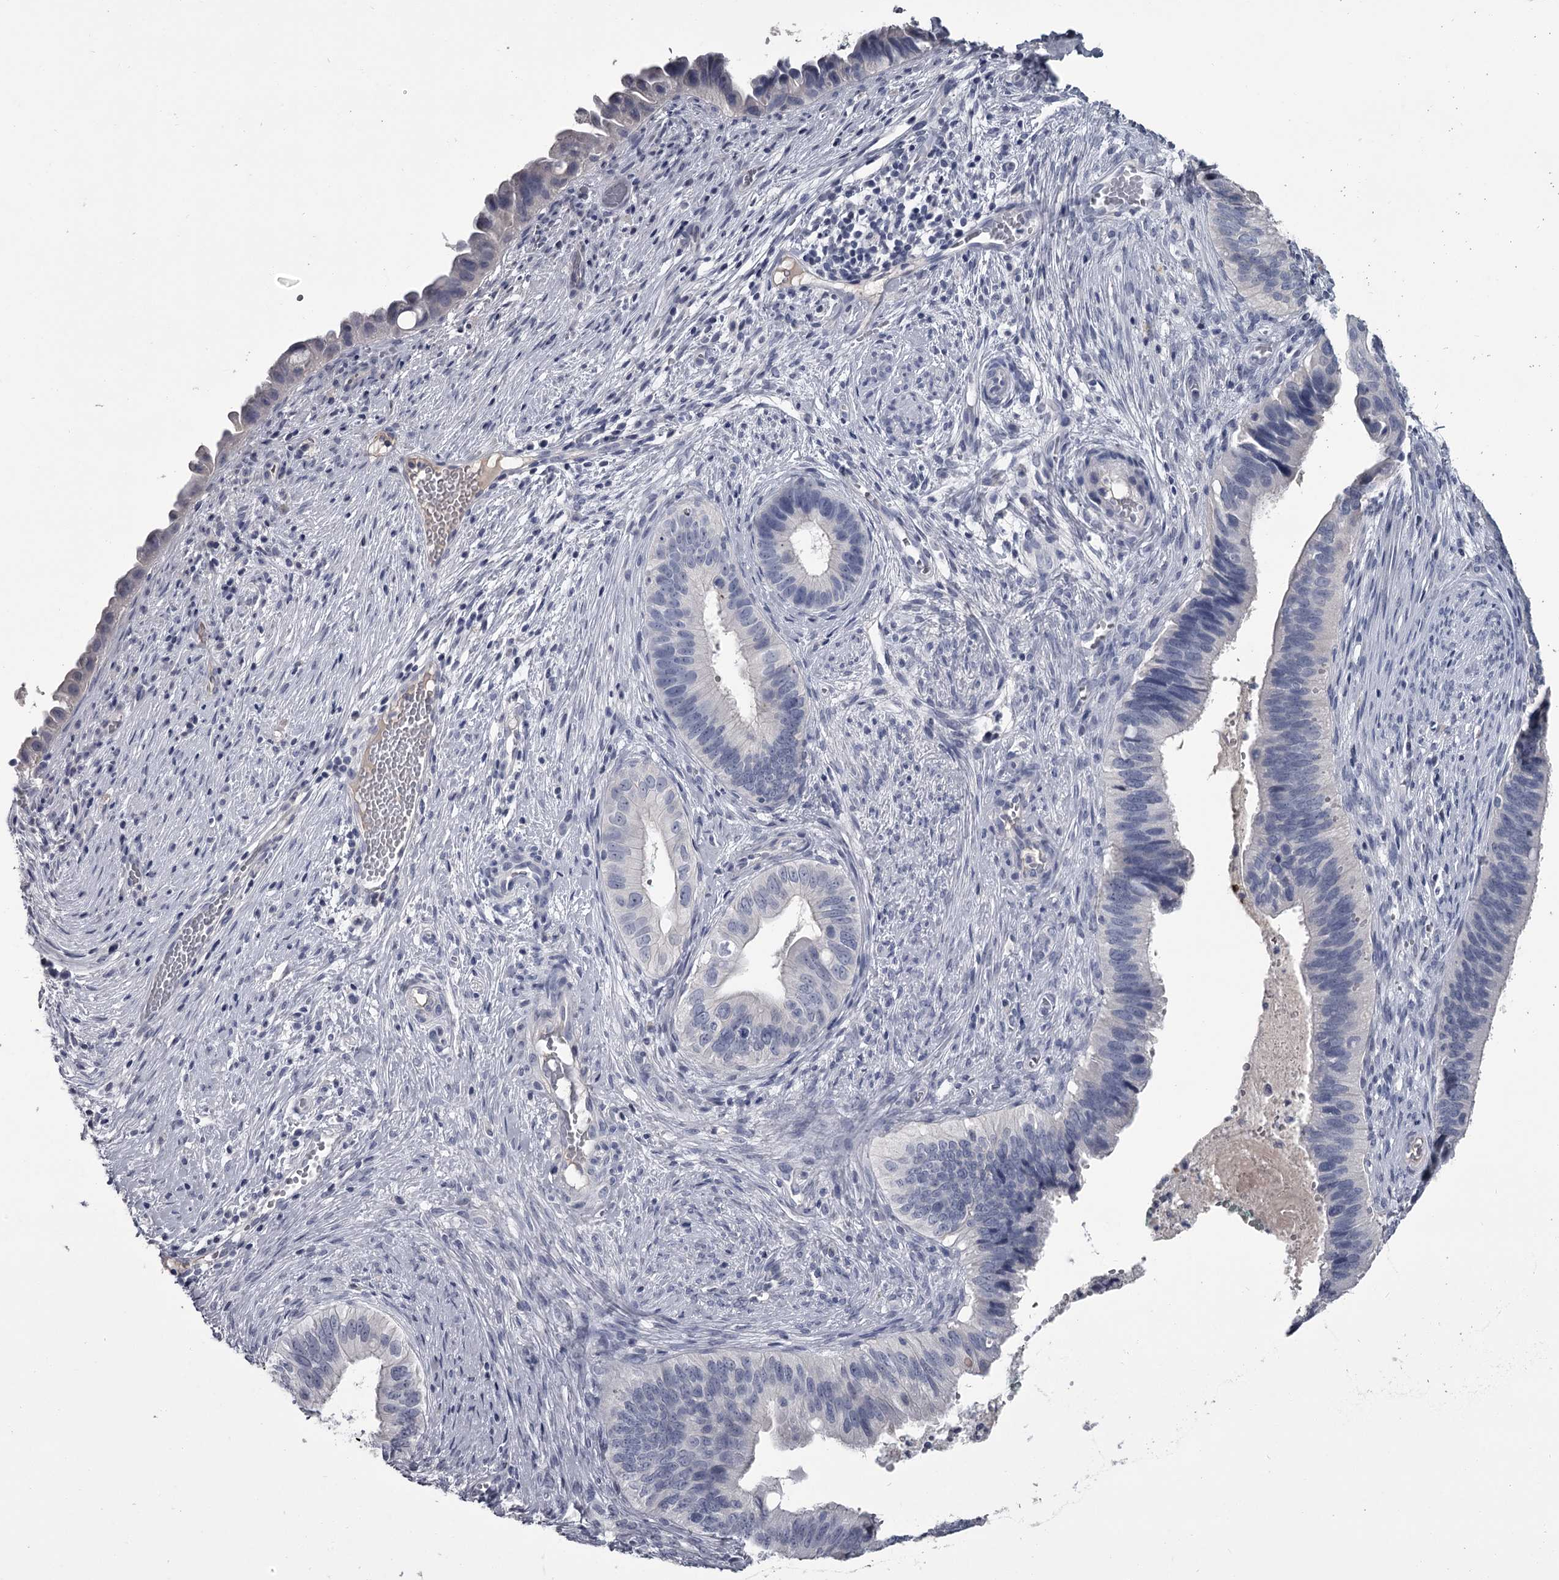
{"staining": {"intensity": "negative", "quantity": "none", "location": "none"}, "tissue": "cervical cancer", "cell_type": "Tumor cells", "image_type": "cancer", "snomed": [{"axis": "morphology", "description": "Adenocarcinoma, NOS"}, {"axis": "topography", "description": "Cervix"}], "caption": "Immunohistochemistry (IHC) image of human cervical cancer (adenocarcinoma) stained for a protein (brown), which displays no staining in tumor cells.", "gene": "DAO", "patient": {"sex": "female", "age": 42}}